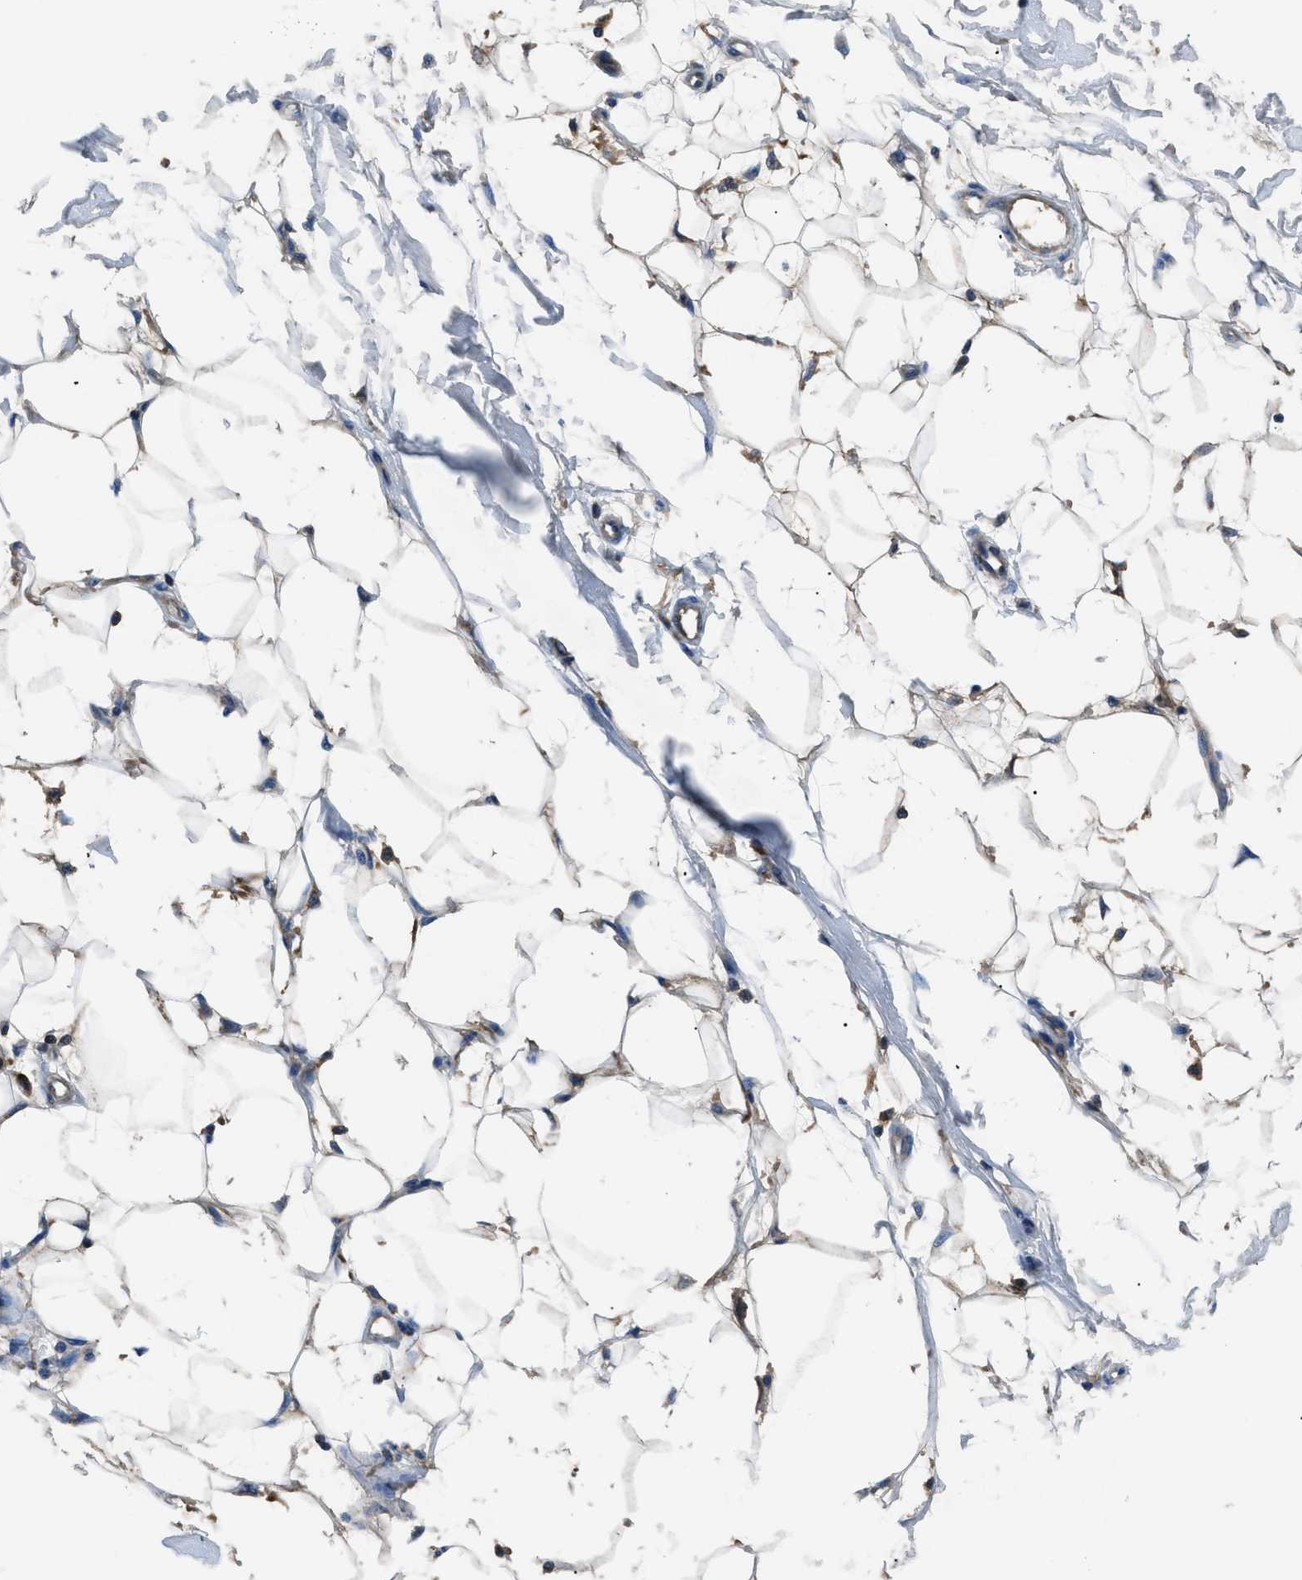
{"staining": {"intensity": "negative", "quantity": "none", "location": "none"}, "tissue": "adipose tissue", "cell_type": "Adipocytes", "image_type": "normal", "snomed": [{"axis": "morphology", "description": "Normal tissue, NOS"}, {"axis": "morphology", "description": "Squamous cell carcinoma, NOS"}, {"axis": "topography", "description": "Skin"}, {"axis": "topography", "description": "Peripheral nerve tissue"}], "caption": "A high-resolution micrograph shows immunohistochemistry (IHC) staining of unremarkable adipose tissue, which shows no significant positivity in adipocytes. Nuclei are stained in blue.", "gene": "SGCZ", "patient": {"sex": "male", "age": 83}}